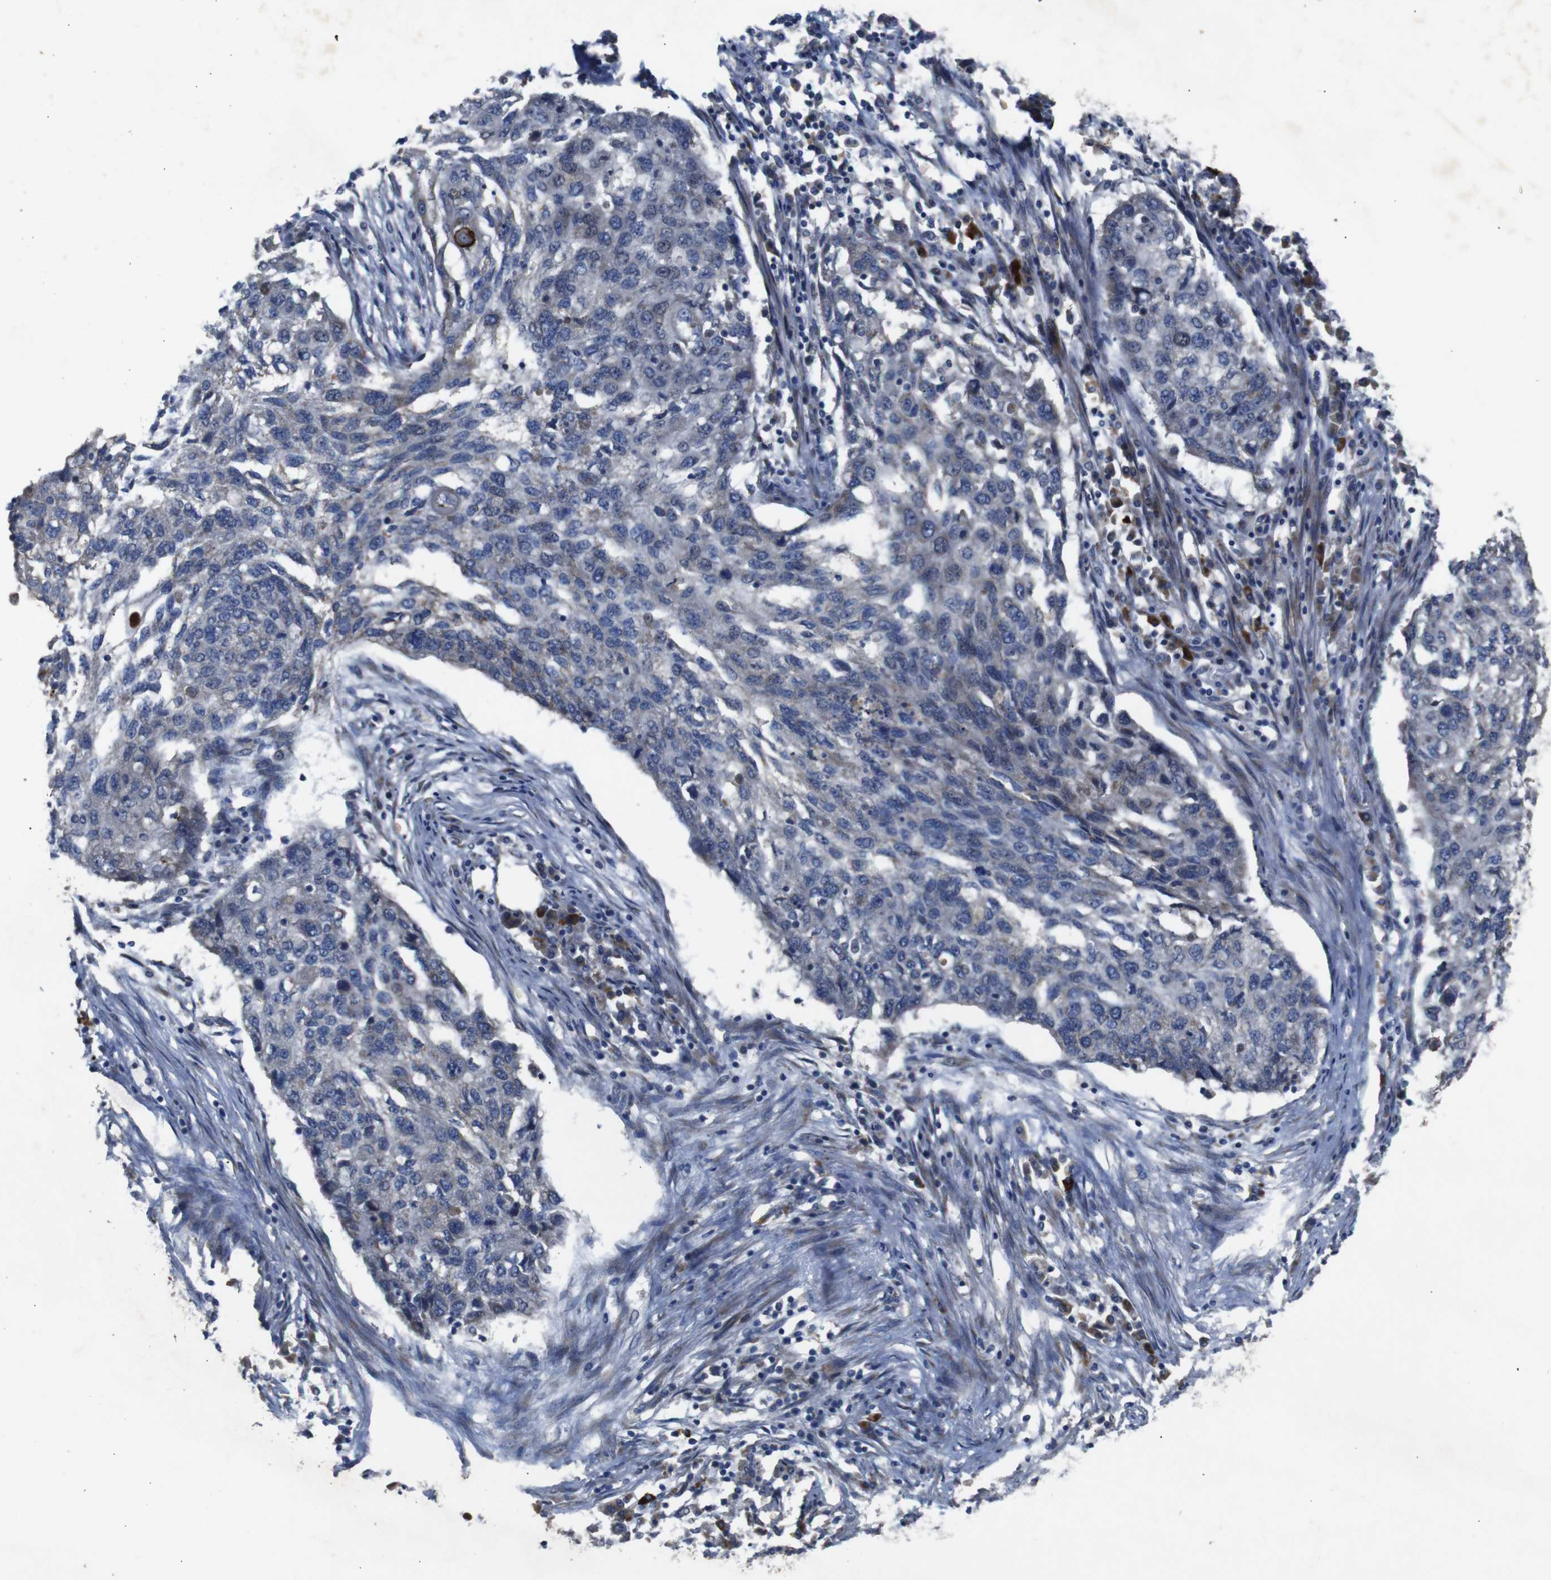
{"staining": {"intensity": "negative", "quantity": "none", "location": "none"}, "tissue": "lung cancer", "cell_type": "Tumor cells", "image_type": "cancer", "snomed": [{"axis": "morphology", "description": "Squamous cell carcinoma, NOS"}, {"axis": "topography", "description": "Lung"}], "caption": "Lung squamous cell carcinoma was stained to show a protein in brown. There is no significant positivity in tumor cells.", "gene": "CHST10", "patient": {"sex": "female", "age": 63}}